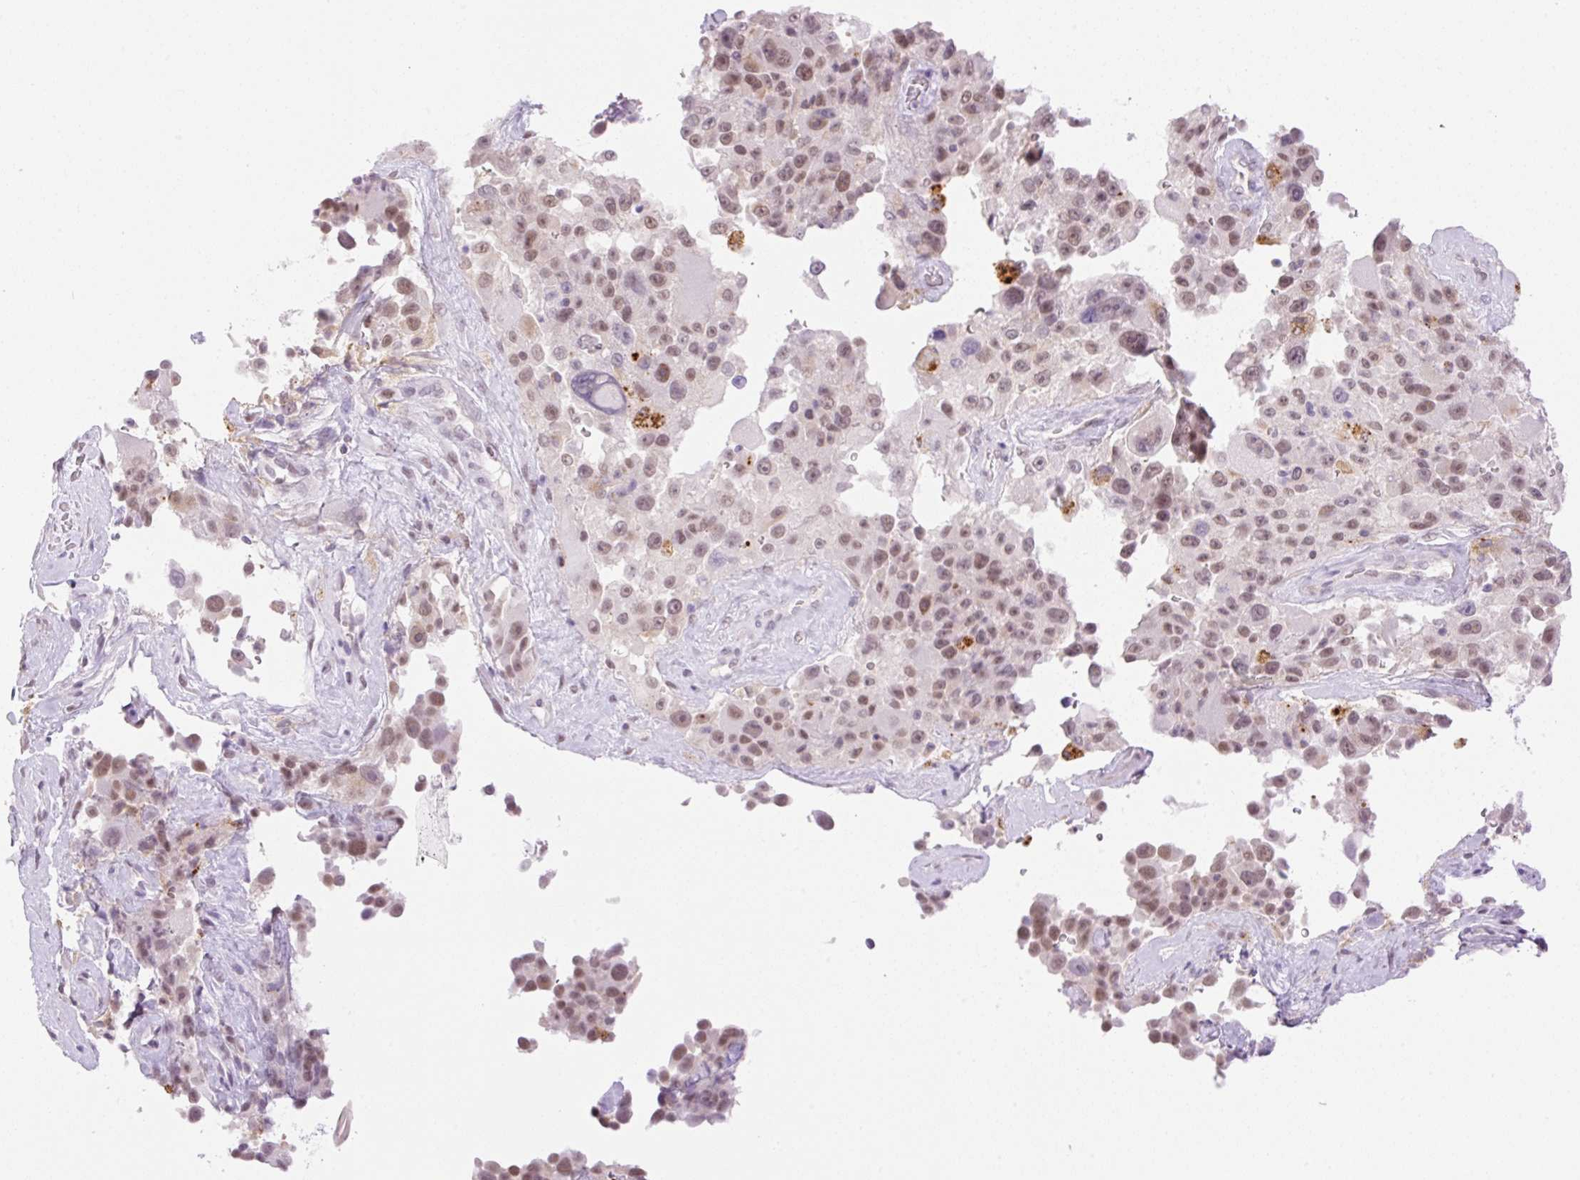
{"staining": {"intensity": "moderate", "quantity": ">75%", "location": "nuclear"}, "tissue": "melanoma", "cell_type": "Tumor cells", "image_type": "cancer", "snomed": [{"axis": "morphology", "description": "Malignant melanoma, Metastatic site"}, {"axis": "topography", "description": "Lymph node"}], "caption": "IHC photomicrograph of neoplastic tissue: human melanoma stained using IHC shows medium levels of moderate protein expression localized specifically in the nuclear of tumor cells, appearing as a nuclear brown color.", "gene": "PALM3", "patient": {"sex": "male", "age": 62}}